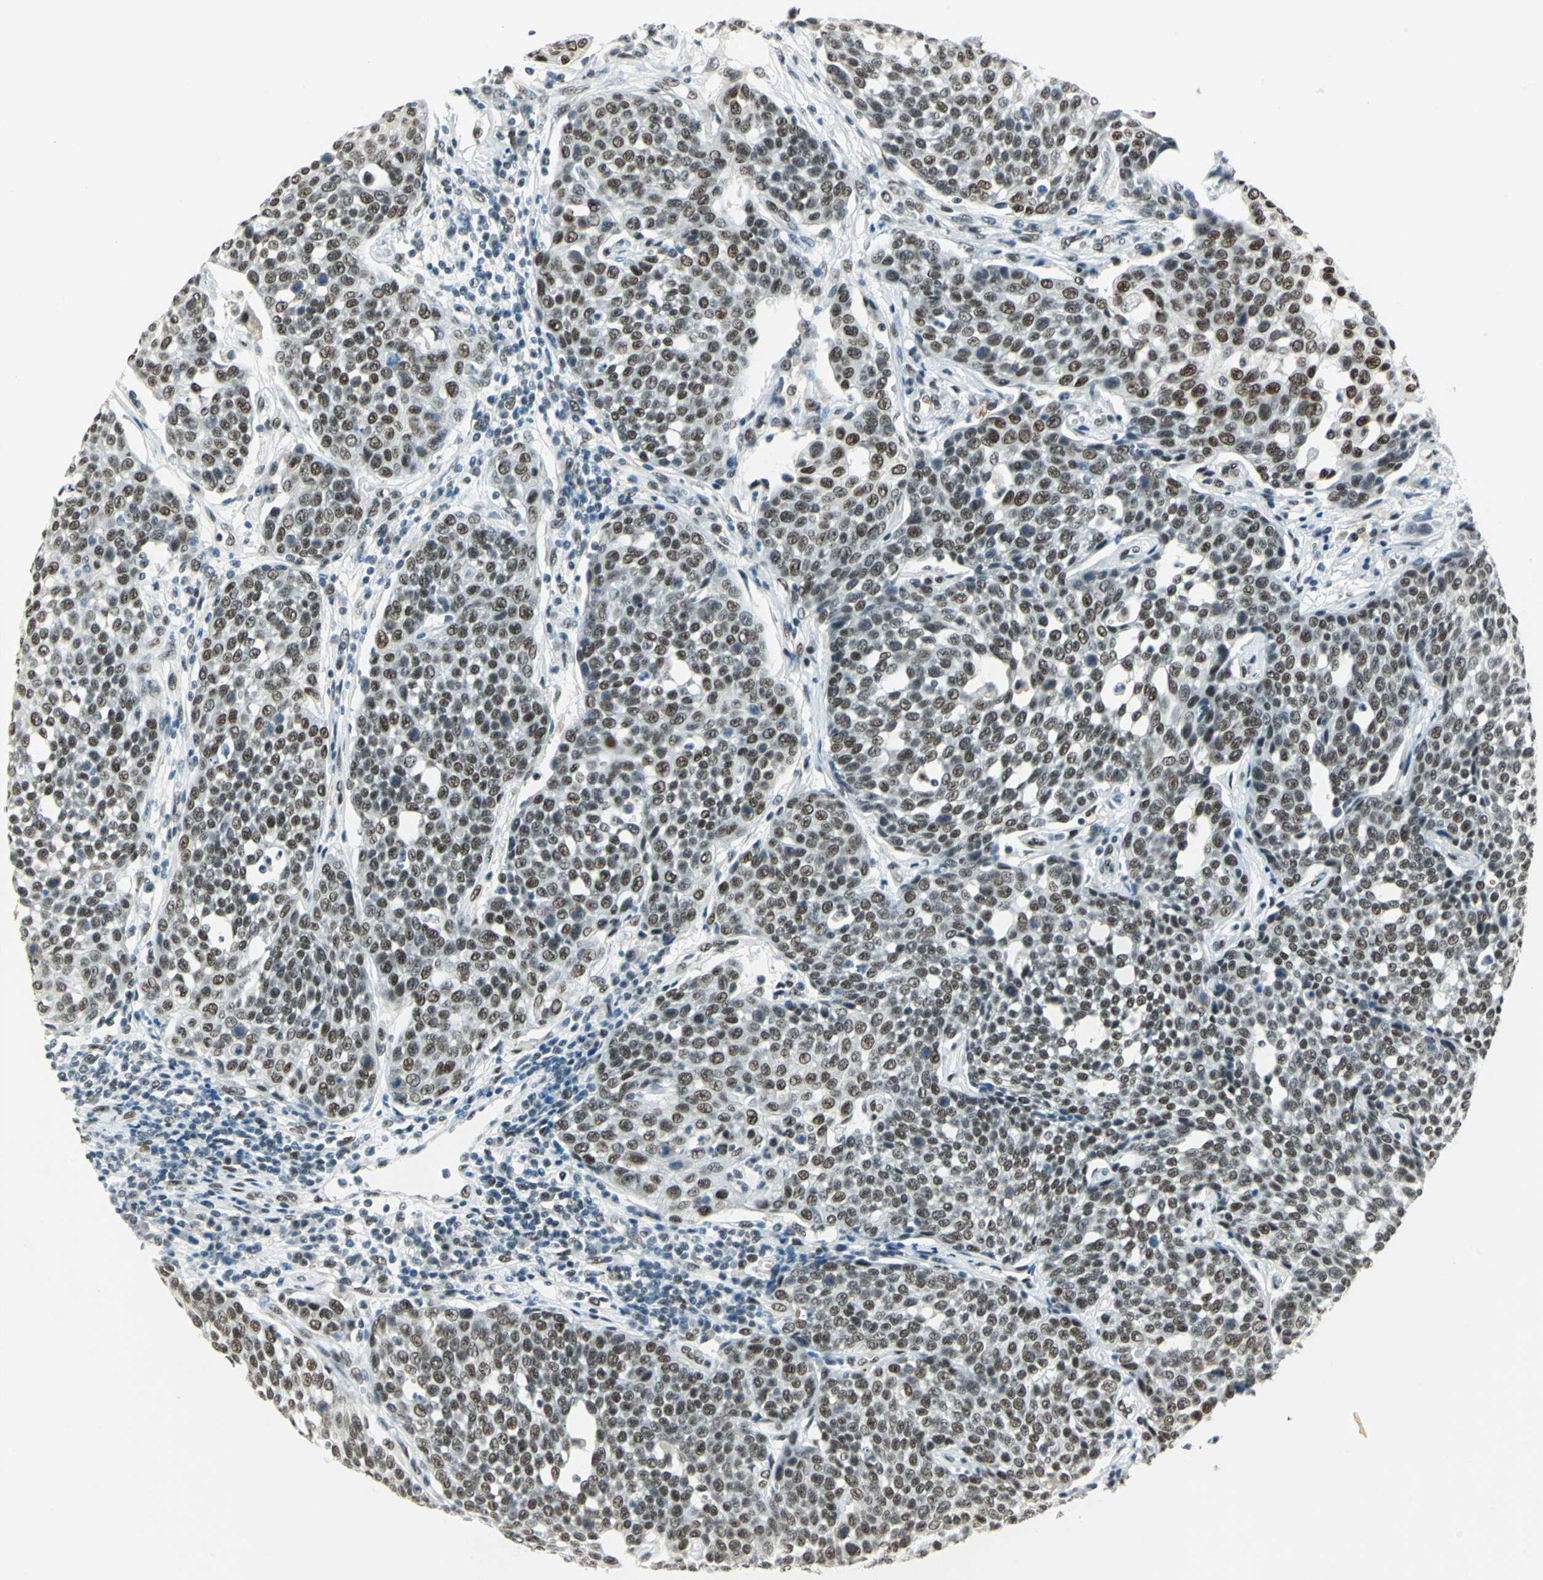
{"staining": {"intensity": "moderate", "quantity": "25%-75%", "location": "nuclear"}, "tissue": "cervical cancer", "cell_type": "Tumor cells", "image_type": "cancer", "snomed": [{"axis": "morphology", "description": "Squamous cell carcinoma, NOS"}, {"axis": "topography", "description": "Cervix"}], "caption": "Protein staining displays moderate nuclear staining in about 25%-75% of tumor cells in squamous cell carcinoma (cervical).", "gene": "MTMR10", "patient": {"sex": "female", "age": 34}}